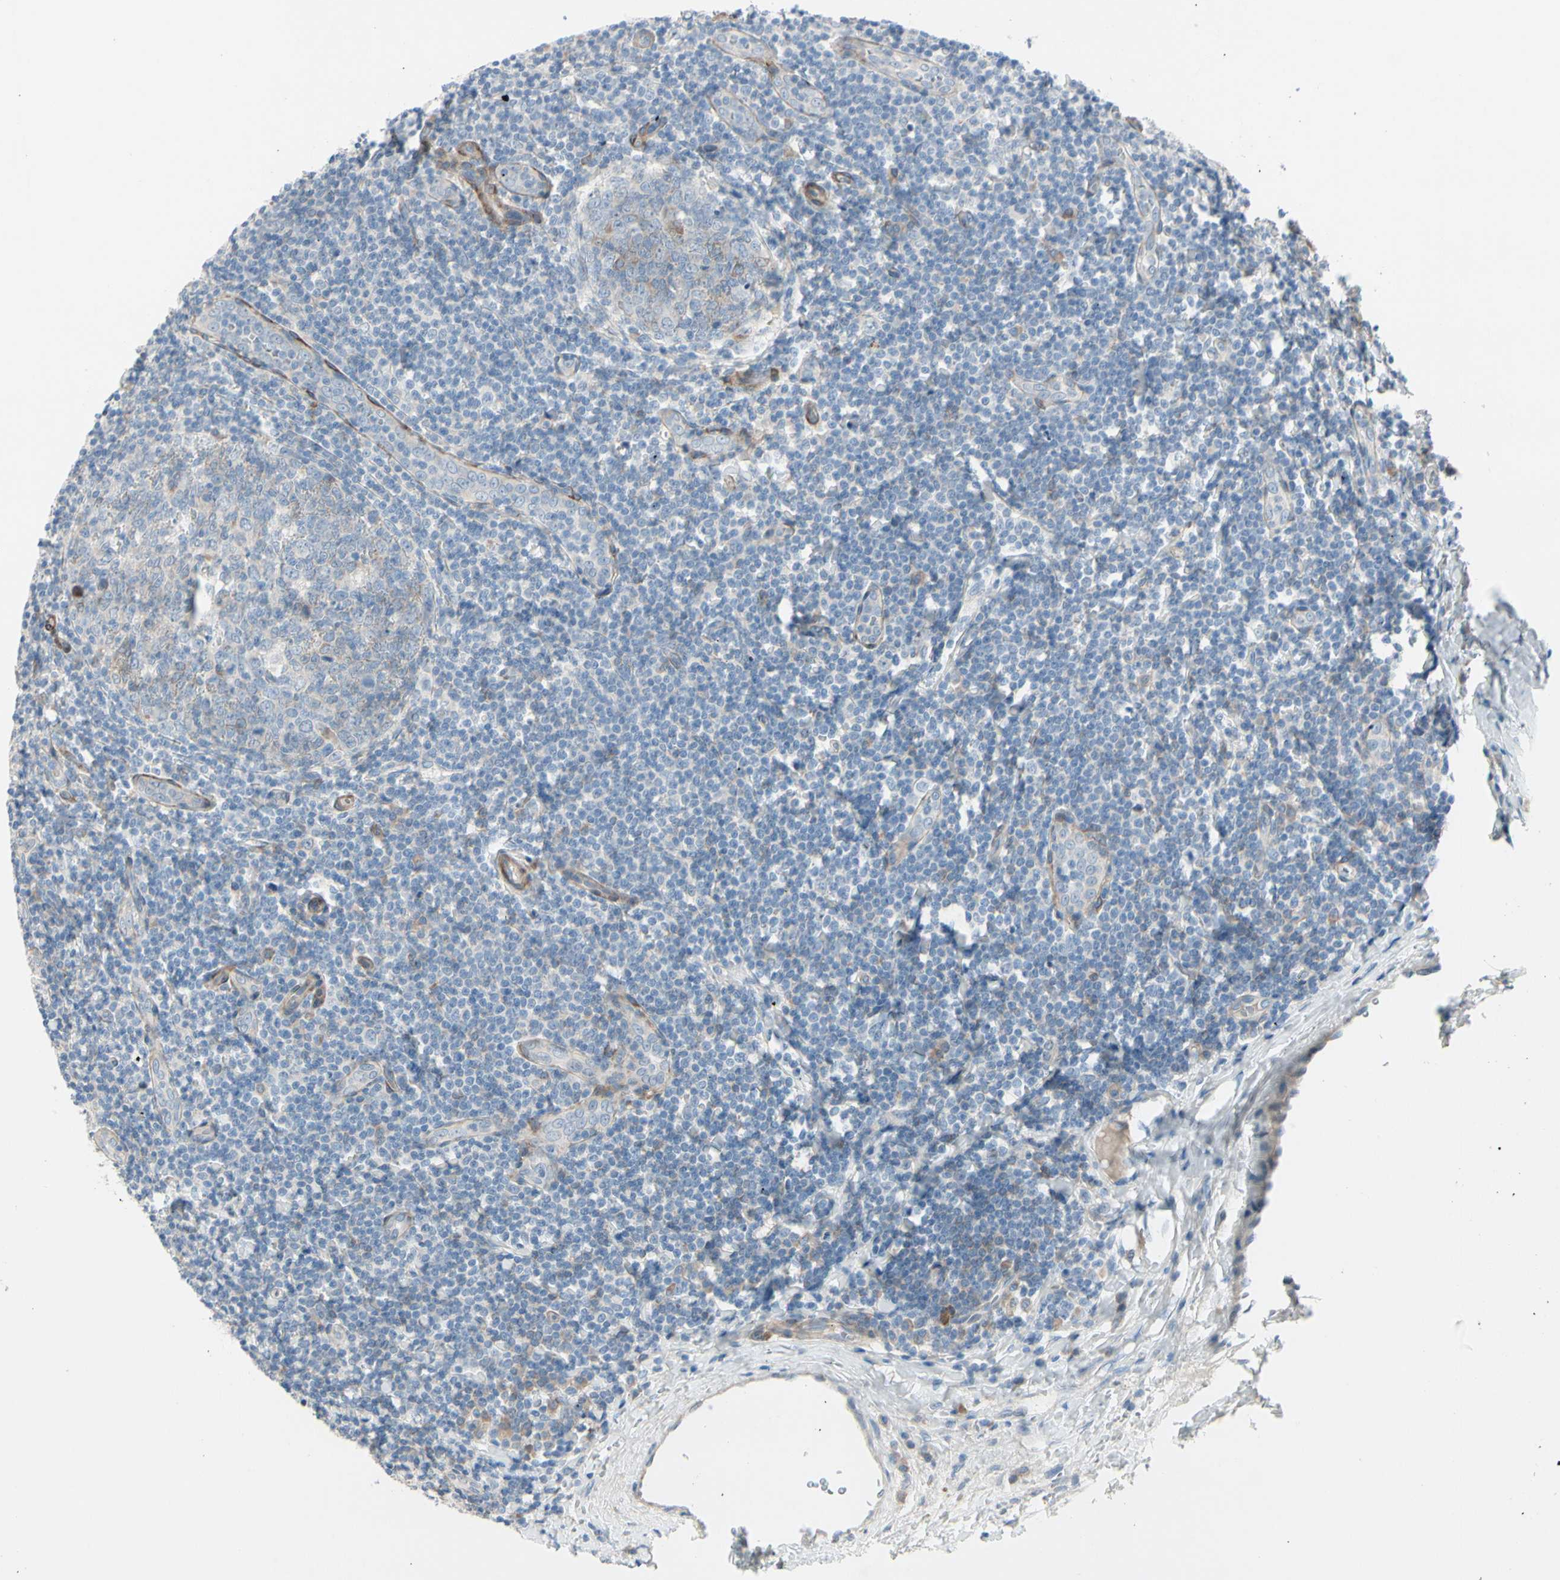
{"staining": {"intensity": "weak", "quantity": "<25%", "location": "cytoplasmic/membranous"}, "tissue": "tonsil", "cell_type": "Germinal center cells", "image_type": "normal", "snomed": [{"axis": "morphology", "description": "Normal tissue, NOS"}, {"axis": "topography", "description": "Tonsil"}], "caption": "The IHC micrograph has no significant positivity in germinal center cells of tonsil.", "gene": "MAP2", "patient": {"sex": "male", "age": 31}}